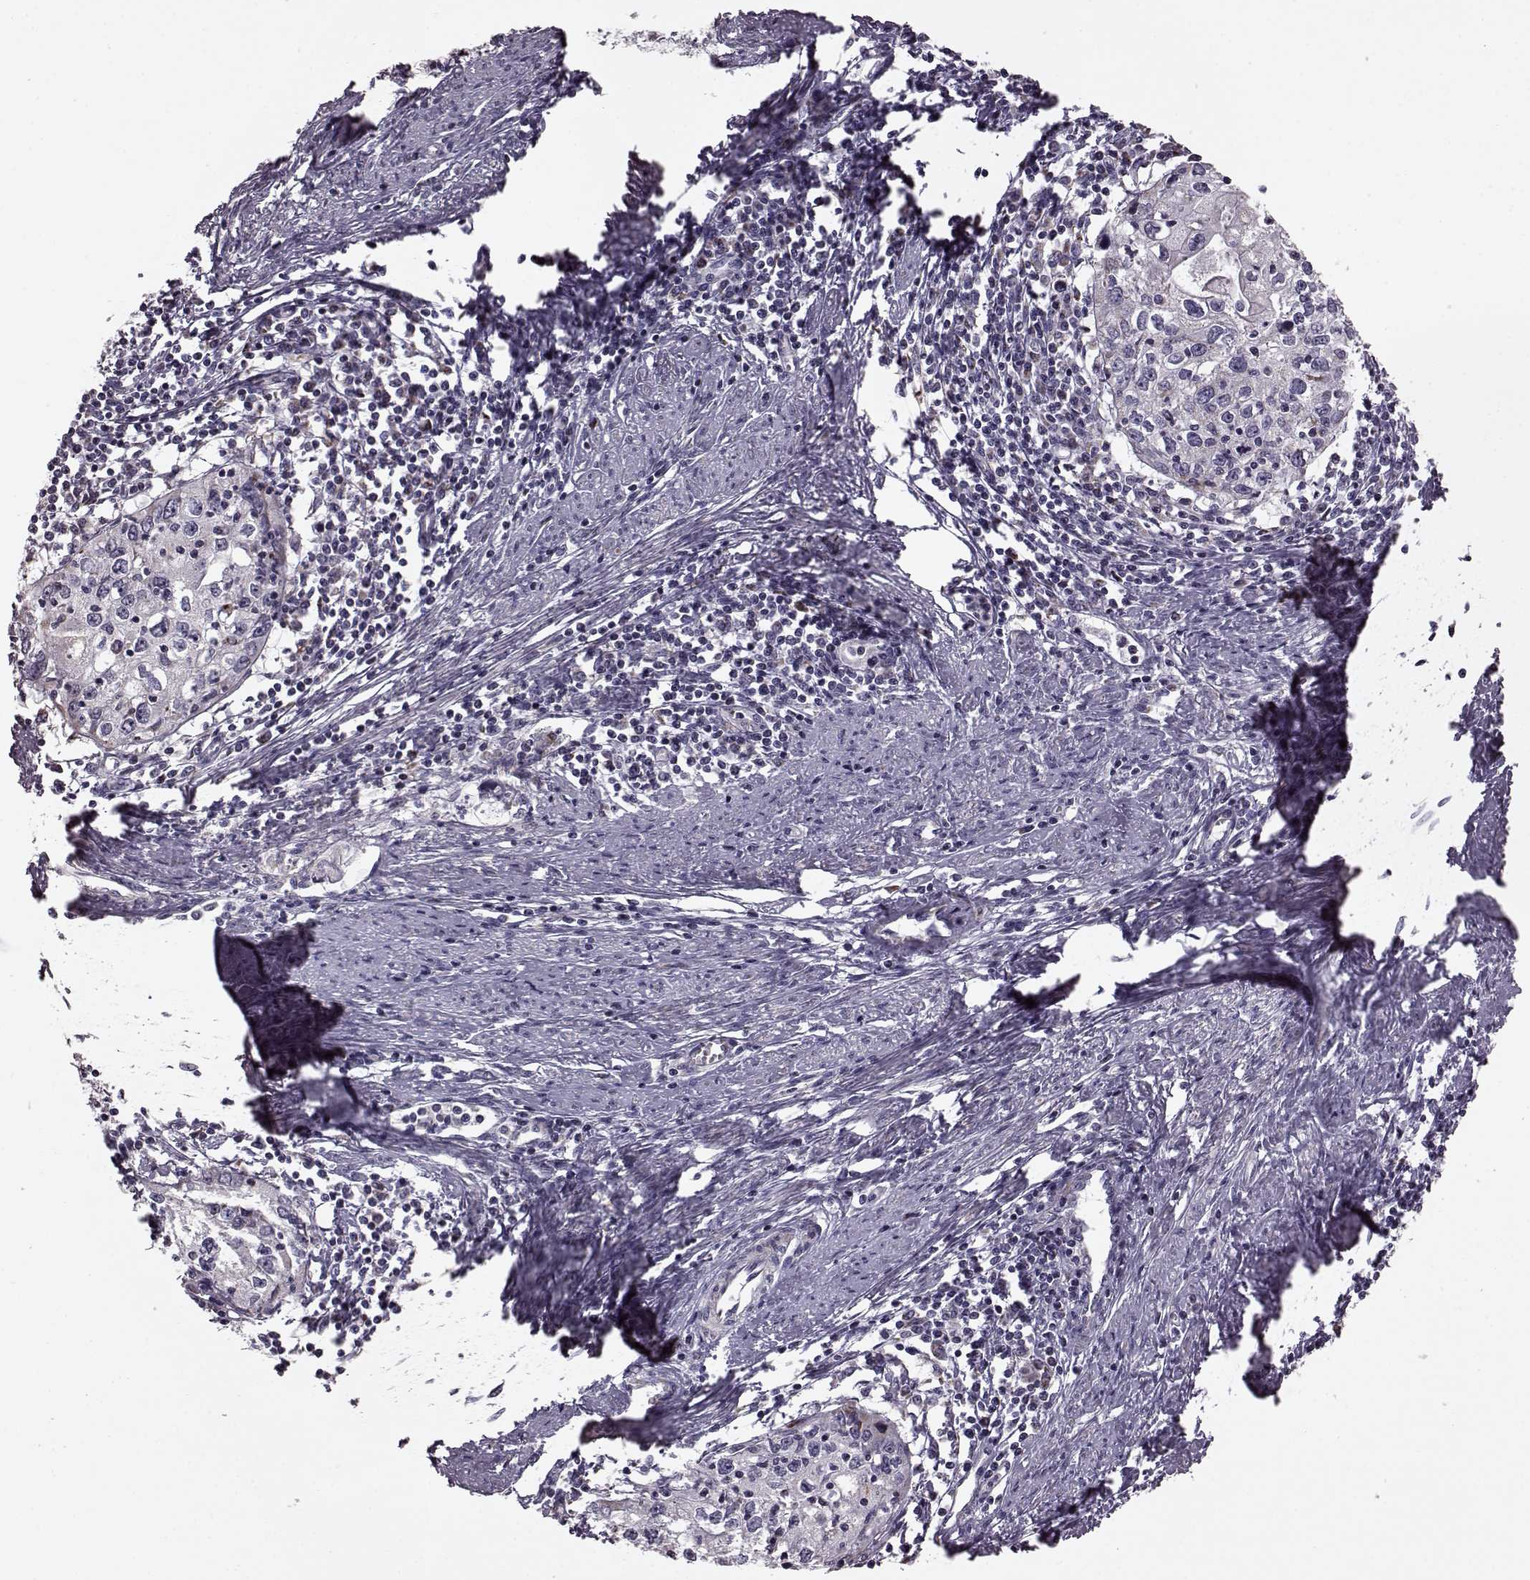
{"staining": {"intensity": "negative", "quantity": "none", "location": "none"}, "tissue": "cervical cancer", "cell_type": "Tumor cells", "image_type": "cancer", "snomed": [{"axis": "morphology", "description": "Squamous cell carcinoma, NOS"}, {"axis": "topography", "description": "Cervix"}], "caption": "Micrograph shows no protein staining in tumor cells of cervical squamous cell carcinoma tissue.", "gene": "ATP5MF", "patient": {"sex": "female", "age": 40}}